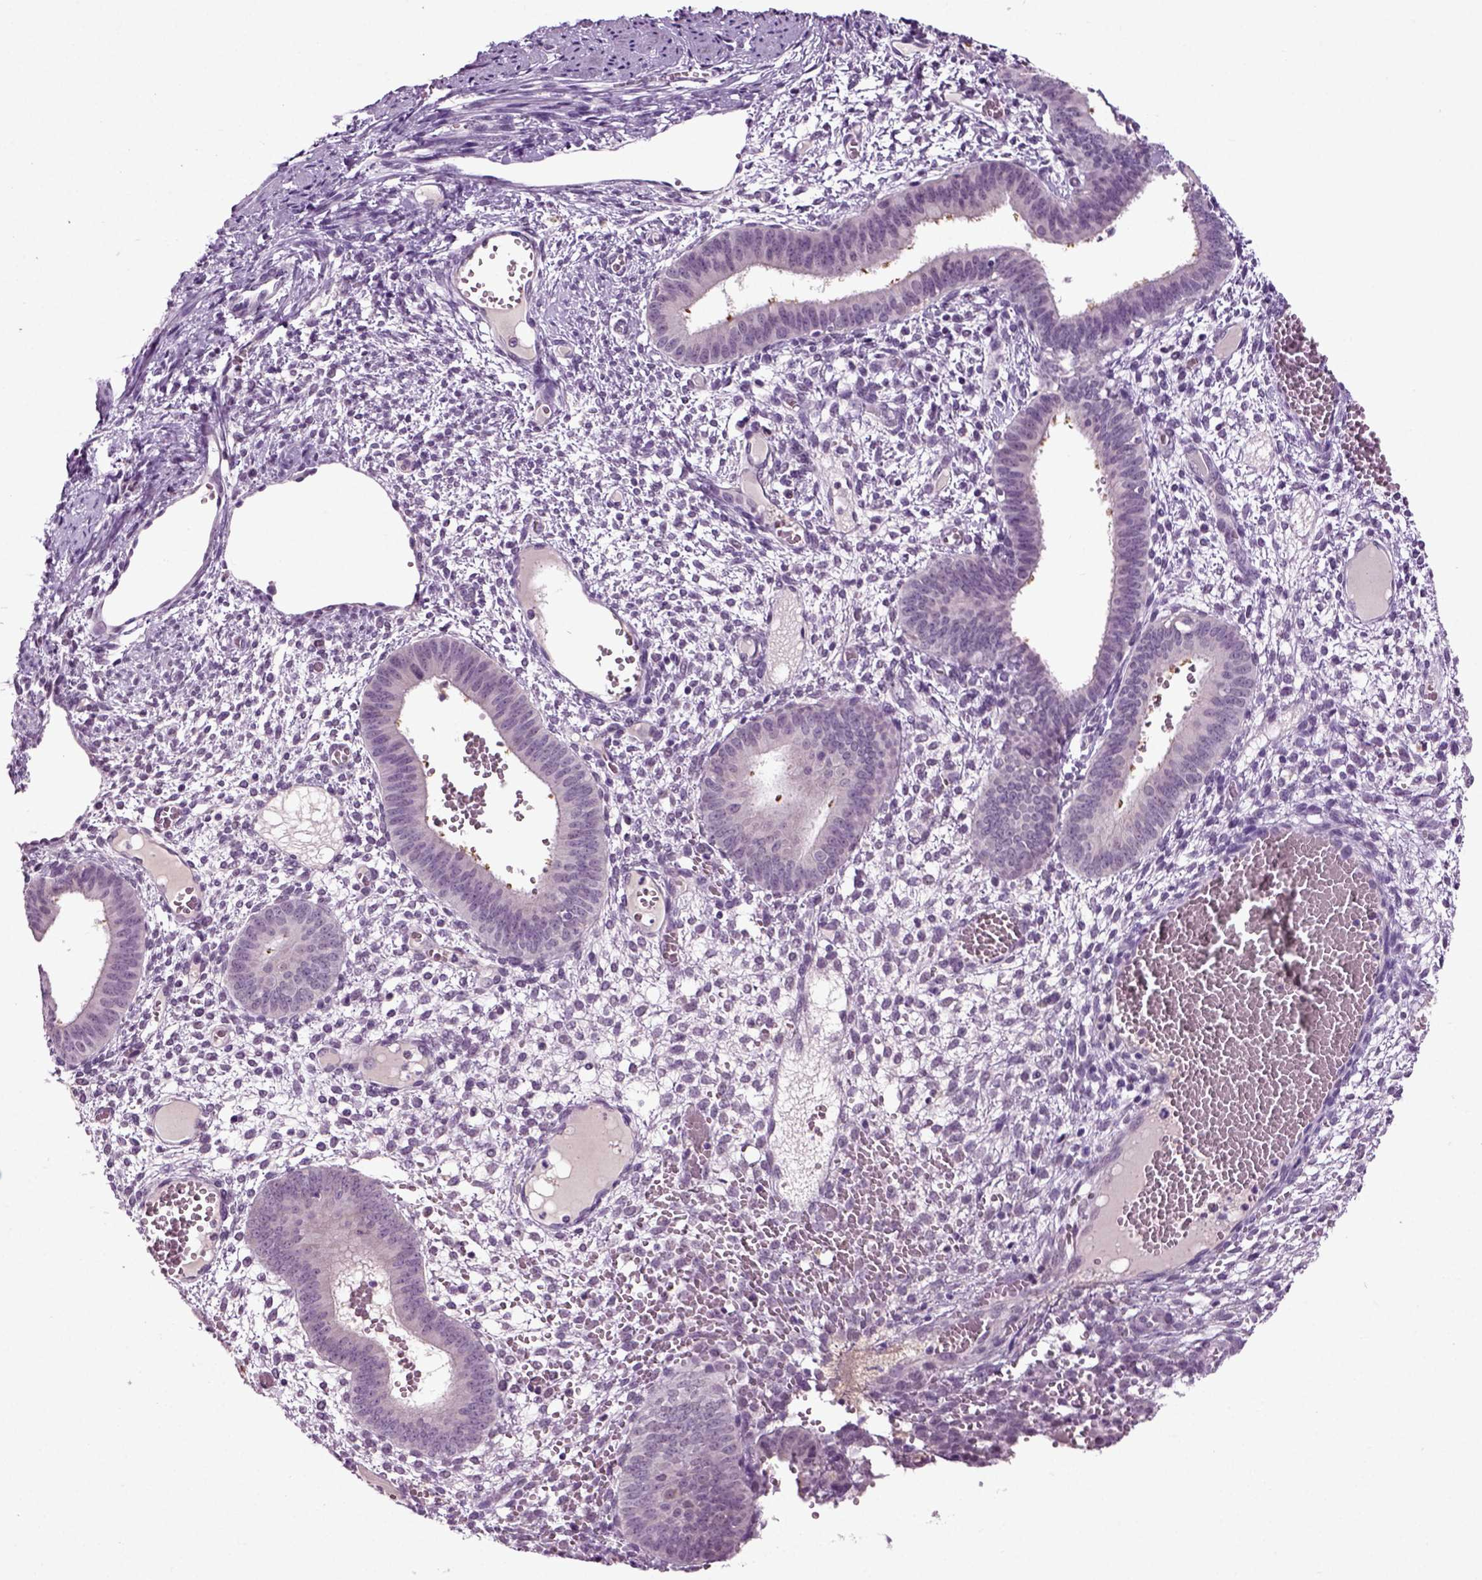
{"staining": {"intensity": "negative", "quantity": "none", "location": "none"}, "tissue": "endometrium", "cell_type": "Cells in endometrial stroma", "image_type": "normal", "snomed": [{"axis": "morphology", "description": "Normal tissue, NOS"}, {"axis": "topography", "description": "Endometrium"}], "caption": "The photomicrograph exhibits no staining of cells in endometrial stroma in unremarkable endometrium.", "gene": "SPATA17", "patient": {"sex": "female", "age": 42}}